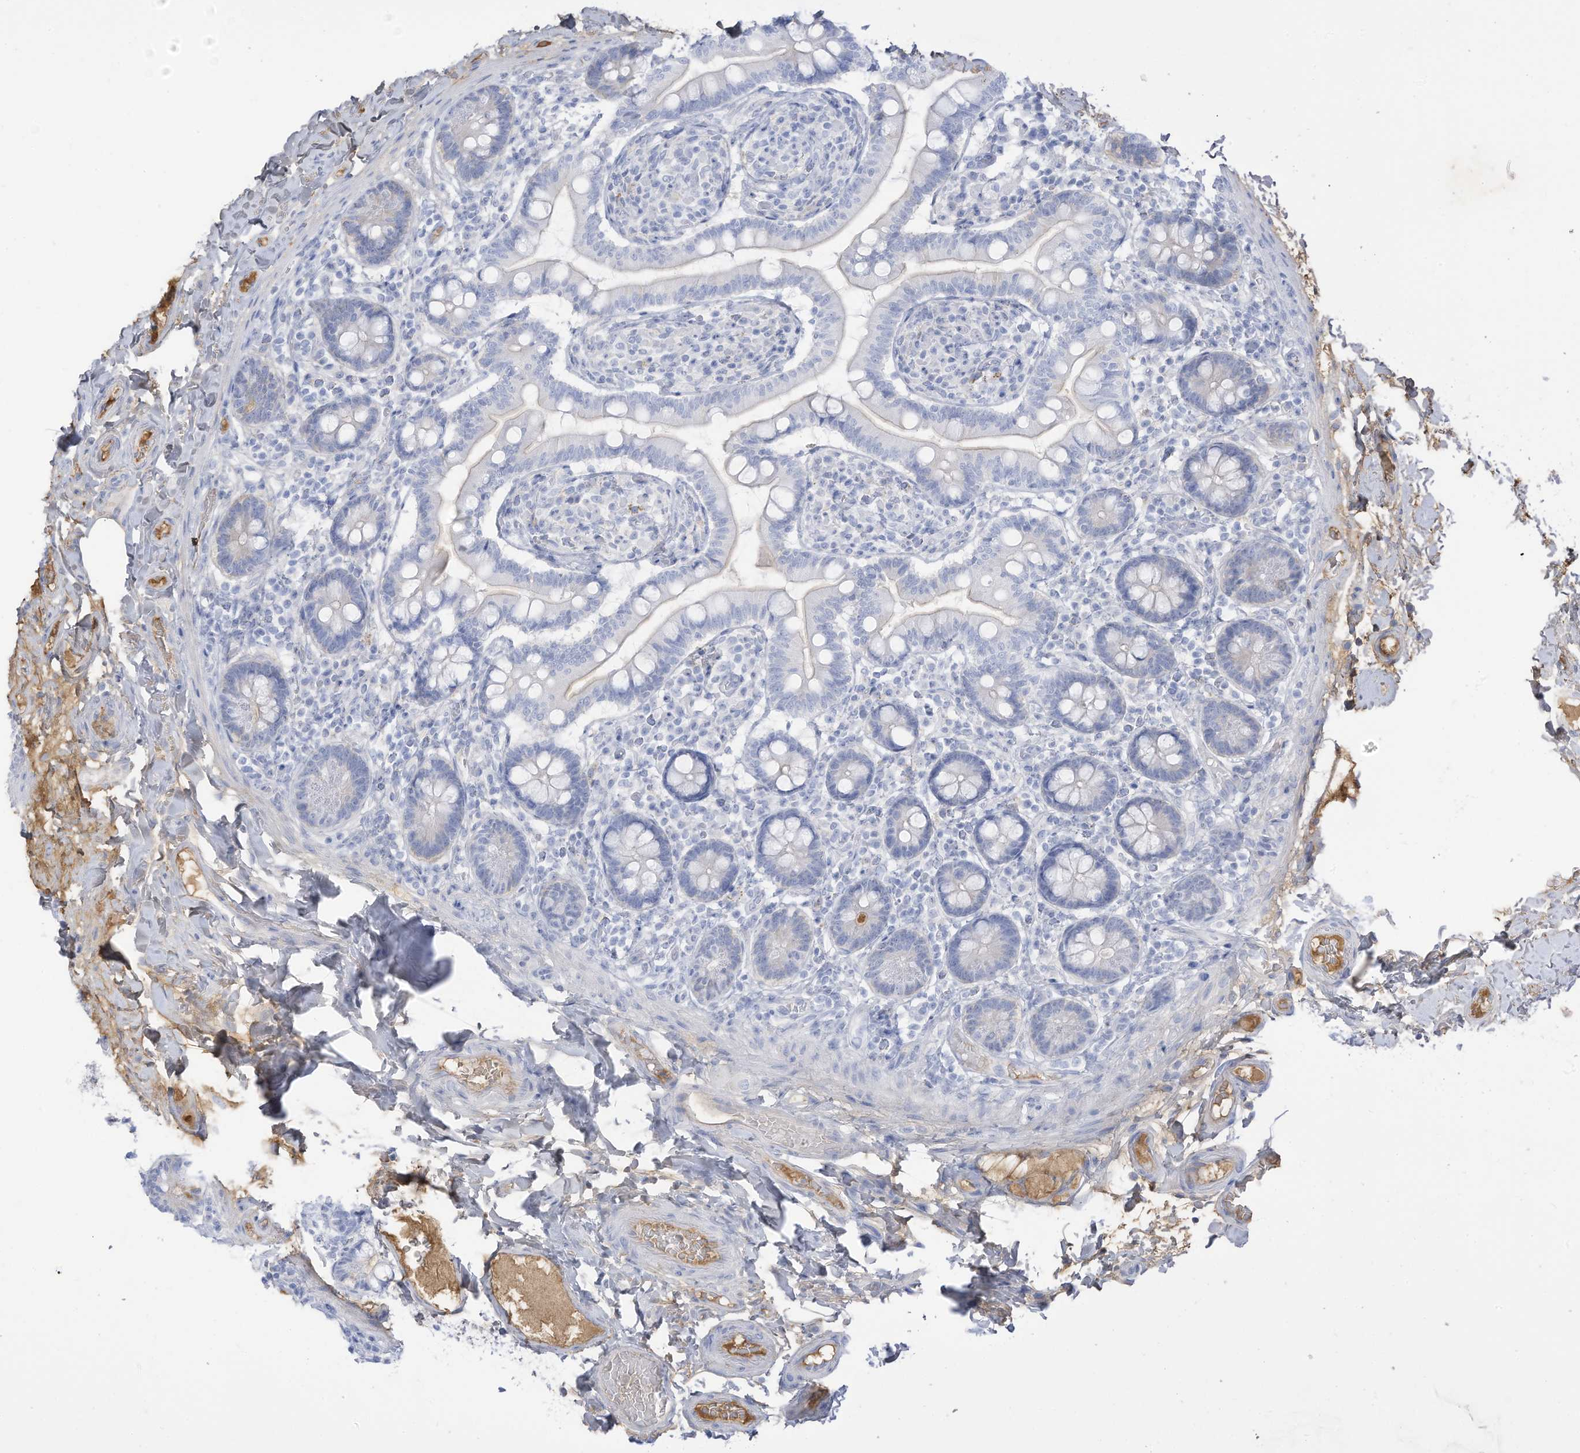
{"staining": {"intensity": "negative", "quantity": "none", "location": "none"}, "tissue": "small intestine", "cell_type": "Glandular cells", "image_type": "normal", "snomed": [{"axis": "morphology", "description": "Normal tissue, NOS"}, {"axis": "topography", "description": "Small intestine"}], "caption": "IHC histopathology image of normal small intestine: human small intestine stained with DAB (3,3'-diaminobenzidine) shows no significant protein staining in glandular cells.", "gene": "HSD17B13", "patient": {"sex": "female", "age": 64}}